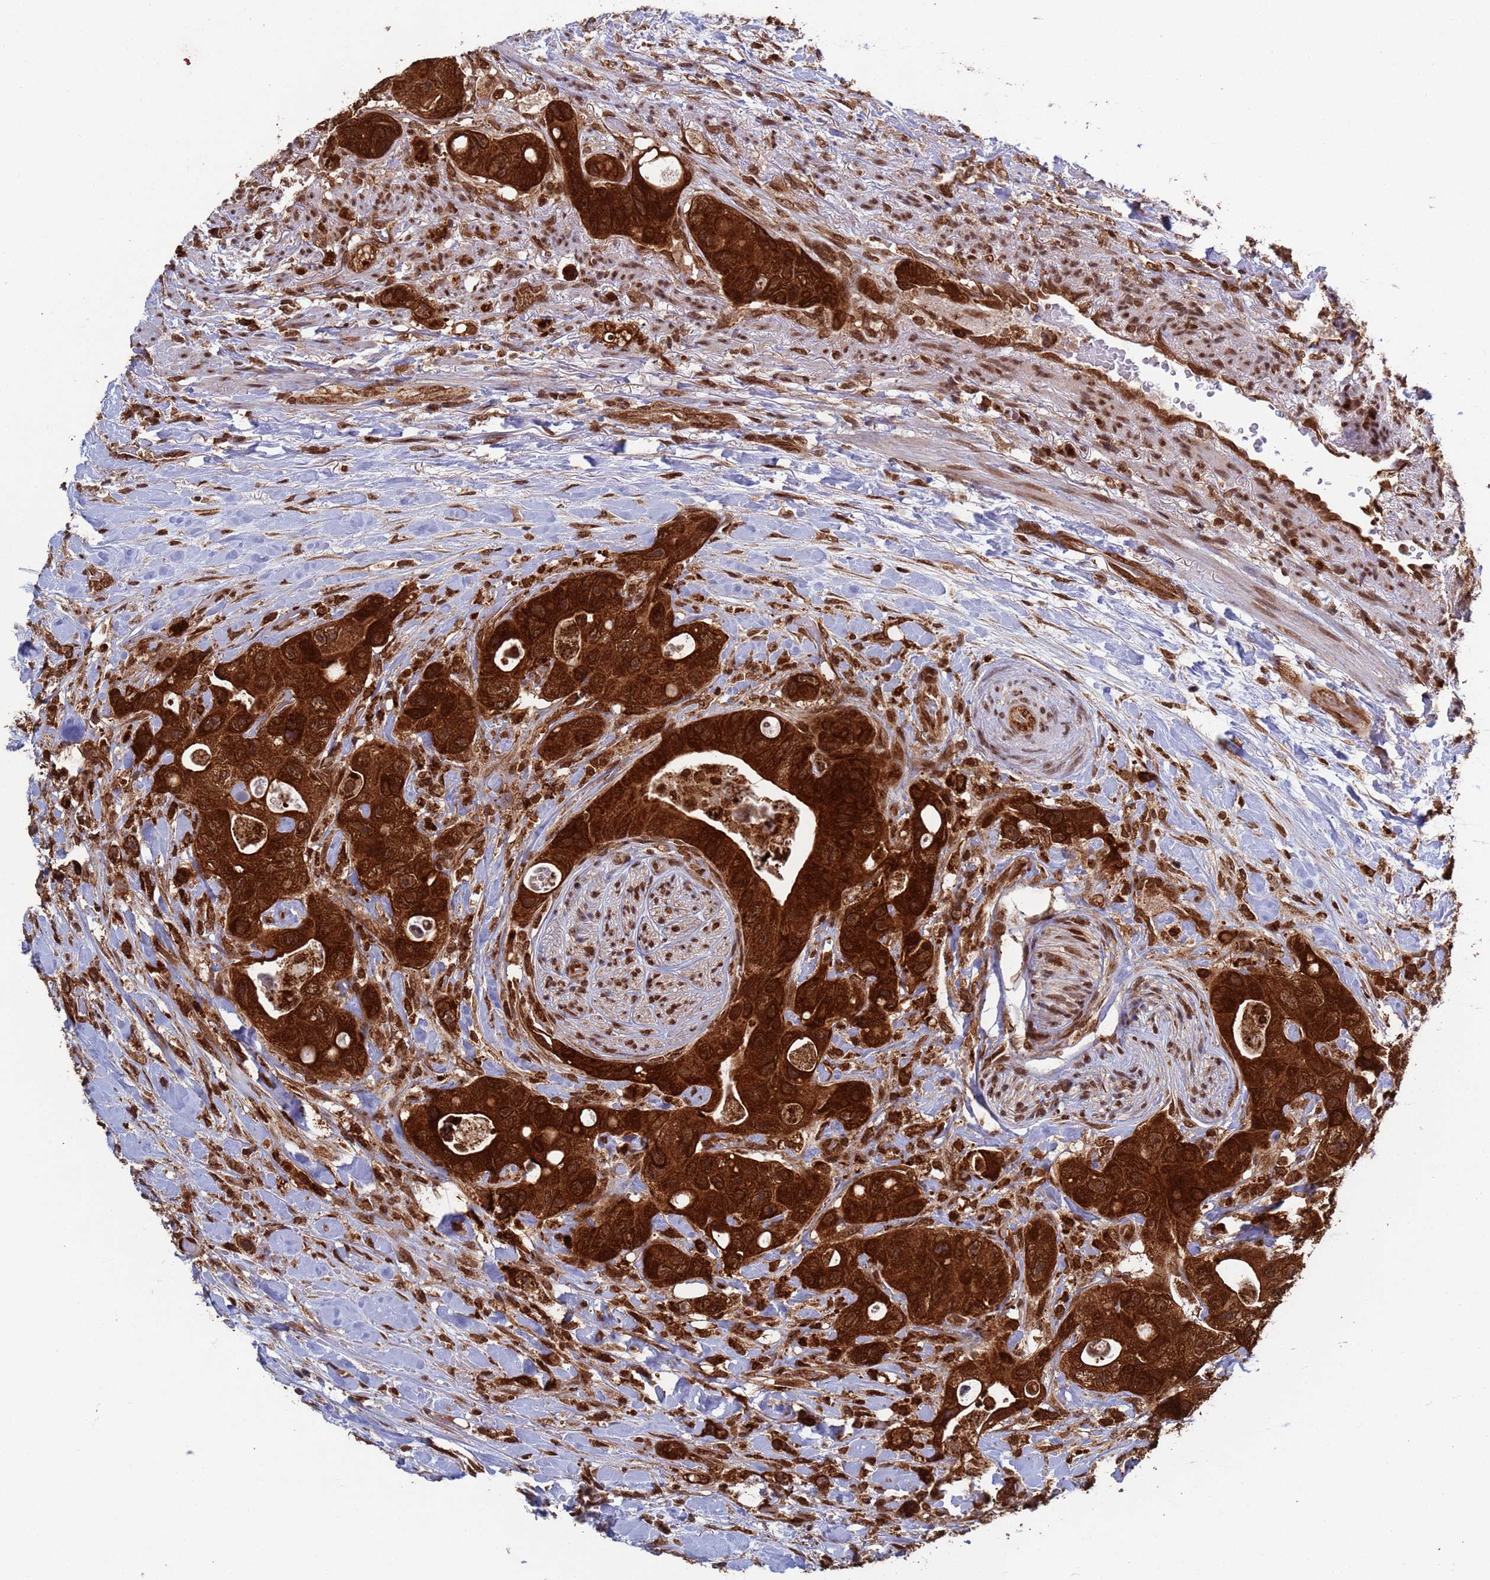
{"staining": {"intensity": "strong", "quantity": ">75%", "location": "cytoplasmic/membranous,nuclear"}, "tissue": "colorectal cancer", "cell_type": "Tumor cells", "image_type": "cancer", "snomed": [{"axis": "morphology", "description": "Adenocarcinoma, NOS"}, {"axis": "topography", "description": "Colon"}], "caption": "Protein staining of adenocarcinoma (colorectal) tissue exhibits strong cytoplasmic/membranous and nuclear expression in about >75% of tumor cells.", "gene": "FUBP3", "patient": {"sex": "female", "age": 46}}